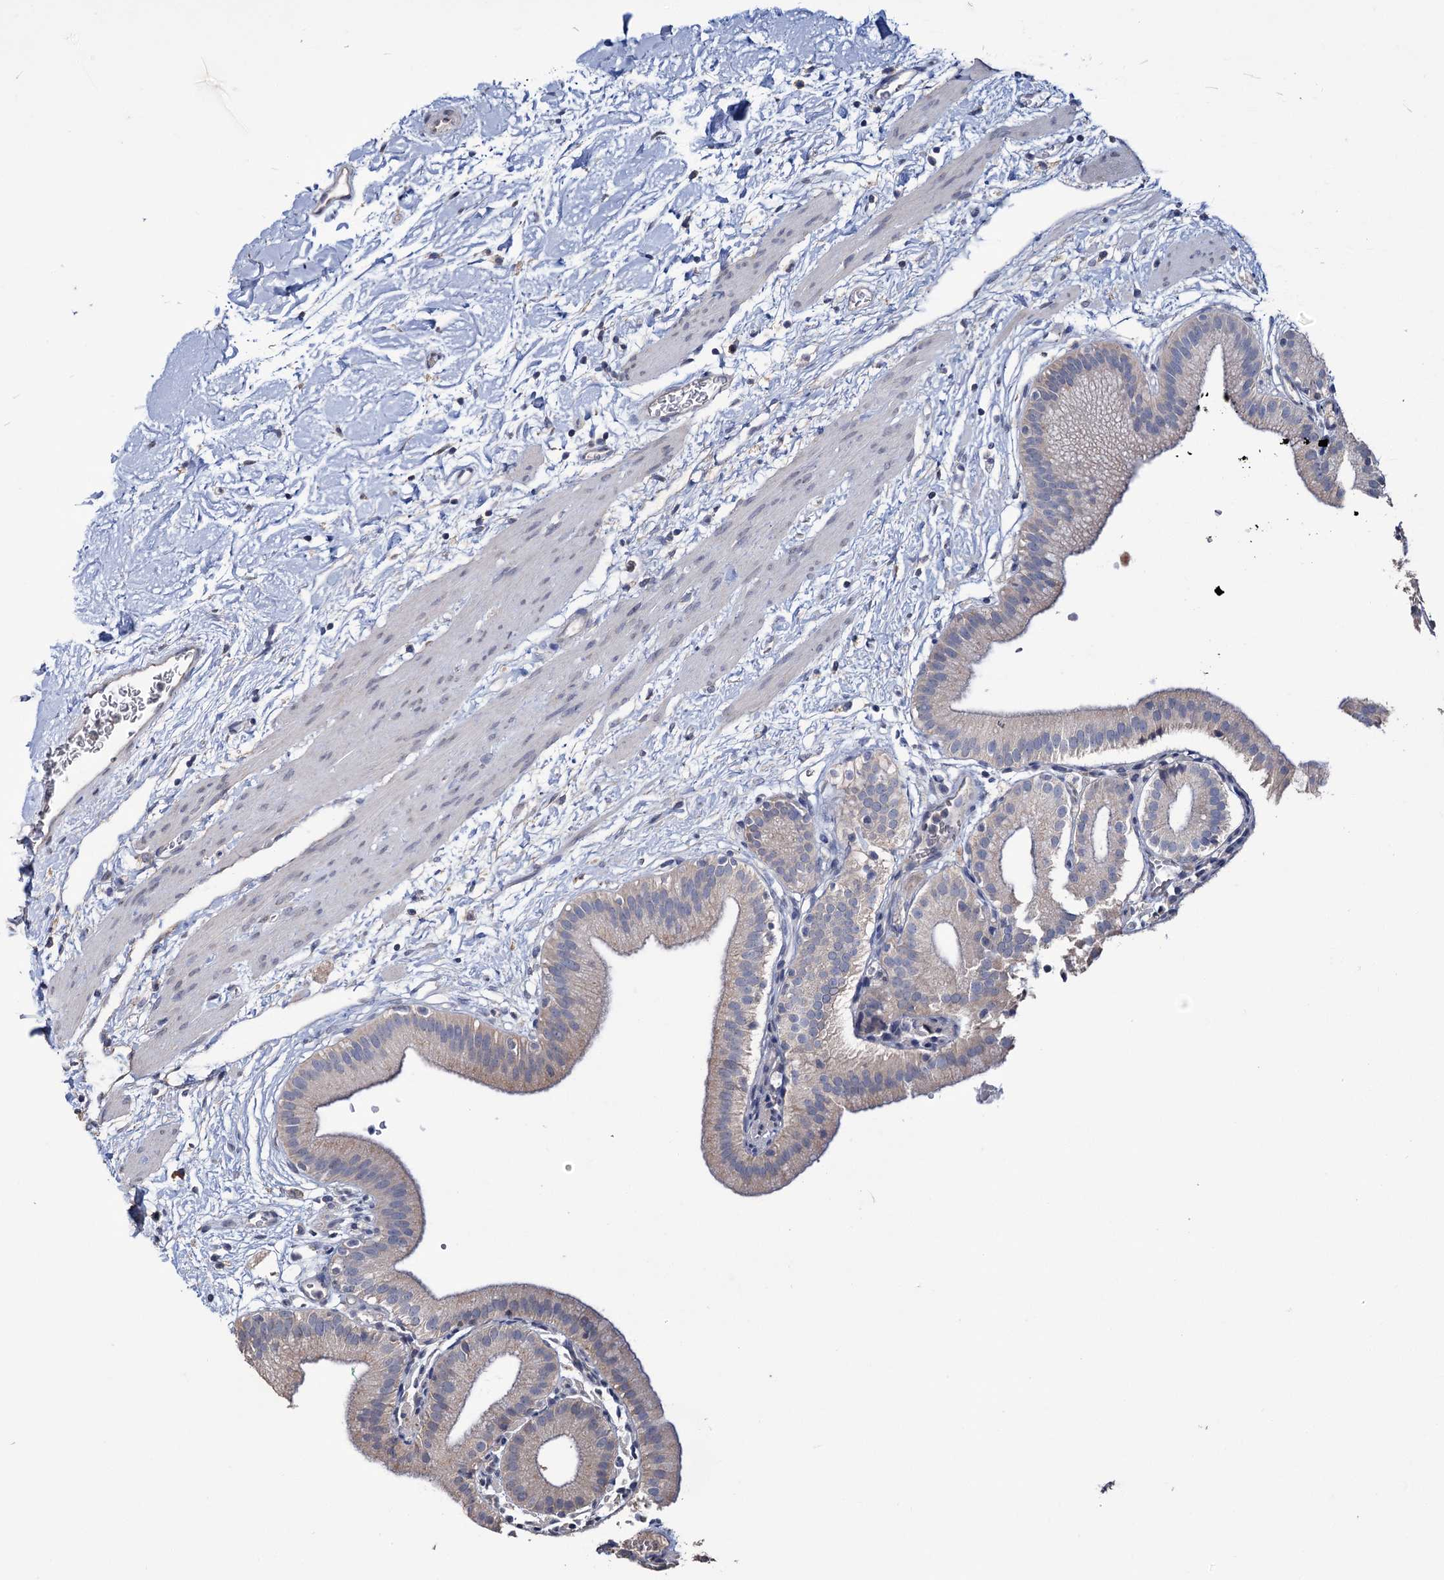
{"staining": {"intensity": "negative", "quantity": "none", "location": "none"}, "tissue": "gallbladder", "cell_type": "Glandular cells", "image_type": "normal", "snomed": [{"axis": "morphology", "description": "Normal tissue, NOS"}, {"axis": "topography", "description": "Gallbladder"}], "caption": "Glandular cells are negative for protein expression in unremarkable human gallbladder. The staining is performed using DAB (3,3'-diaminobenzidine) brown chromogen with nuclei counter-stained in using hematoxylin.", "gene": "EPB41L5", "patient": {"sex": "male", "age": 55}}